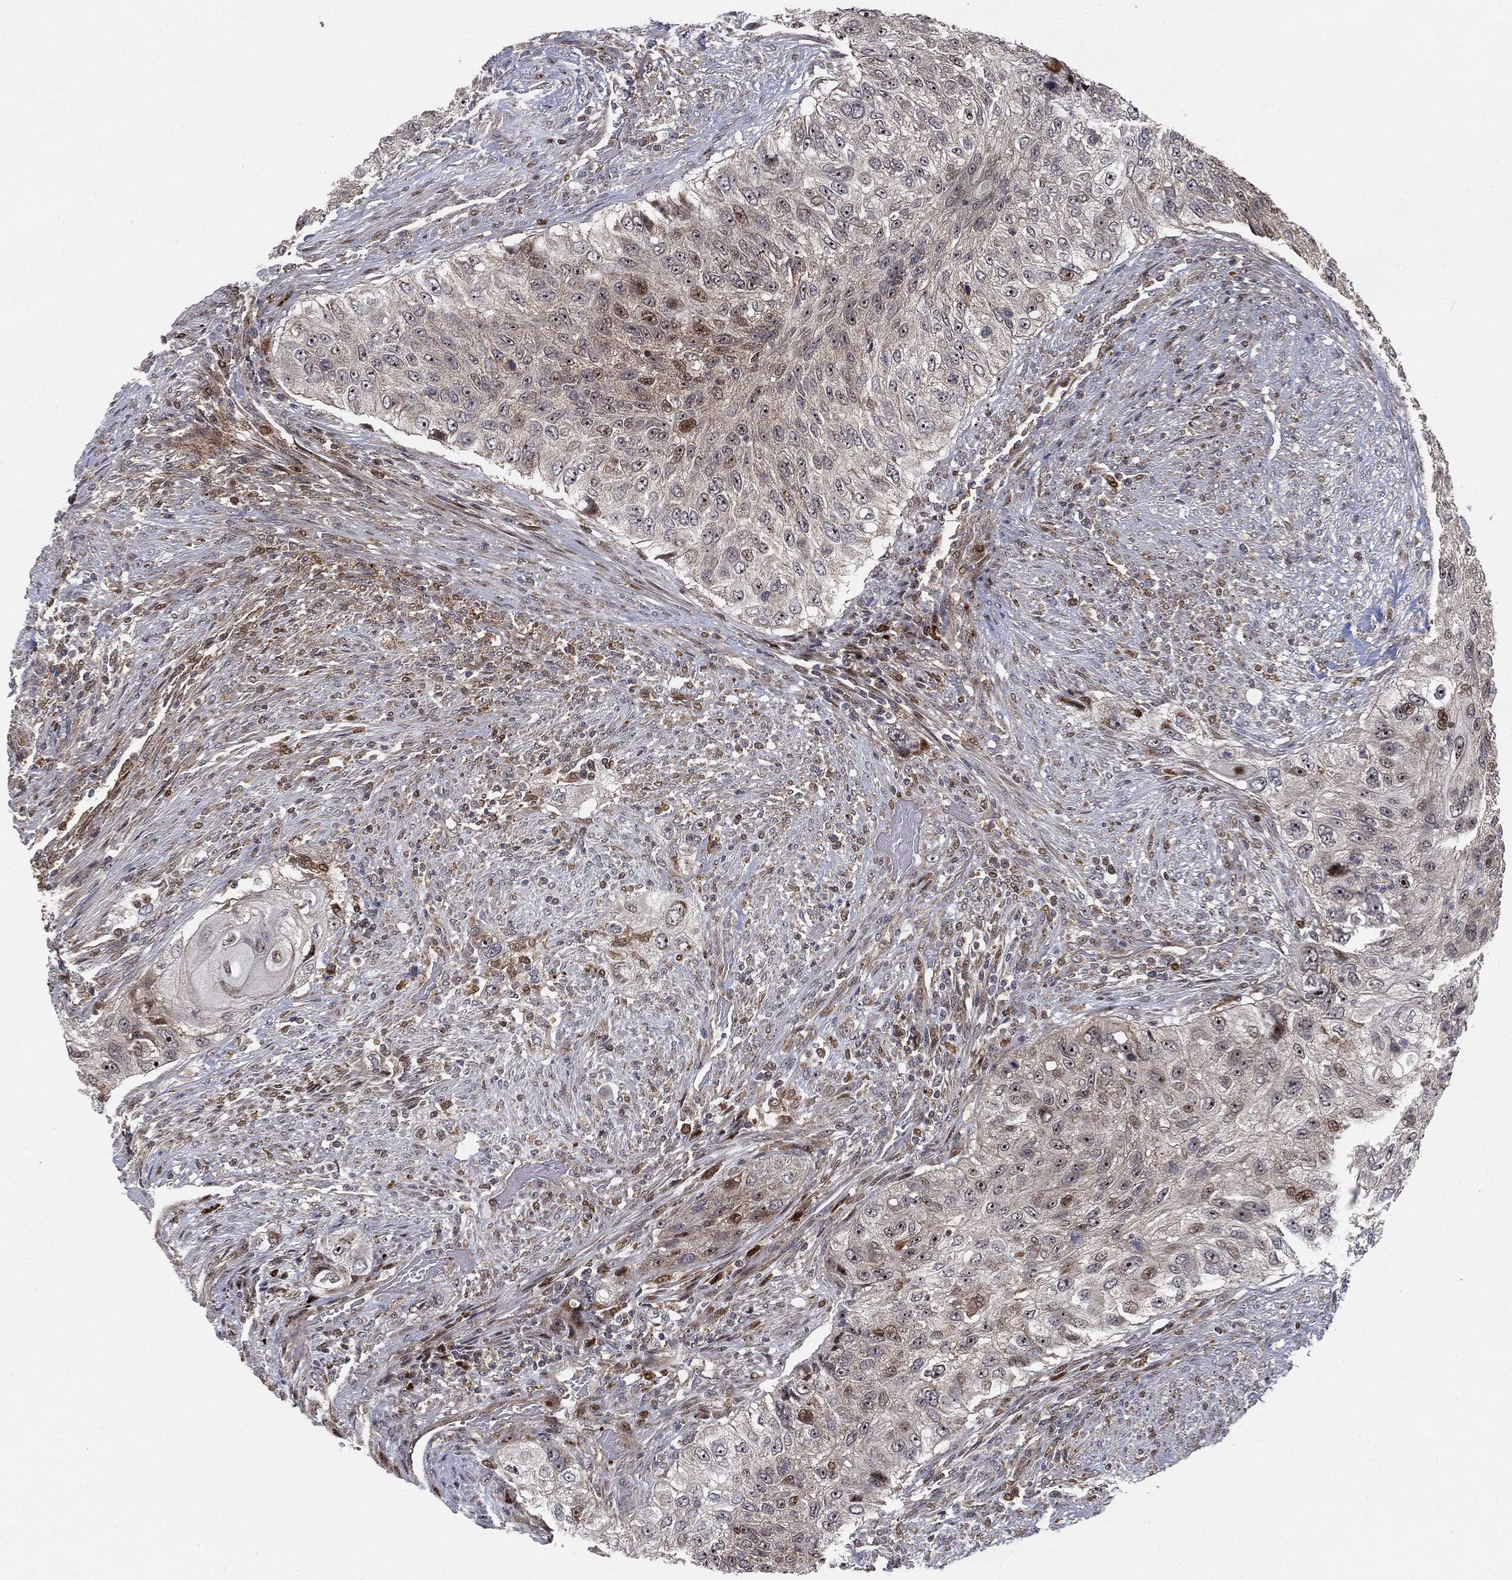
{"staining": {"intensity": "negative", "quantity": "none", "location": "none"}, "tissue": "urothelial cancer", "cell_type": "Tumor cells", "image_type": "cancer", "snomed": [{"axis": "morphology", "description": "Urothelial carcinoma, High grade"}, {"axis": "topography", "description": "Urinary bladder"}], "caption": "Tumor cells are negative for brown protein staining in urothelial carcinoma (high-grade).", "gene": "PTEN", "patient": {"sex": "female", "age": 60}}